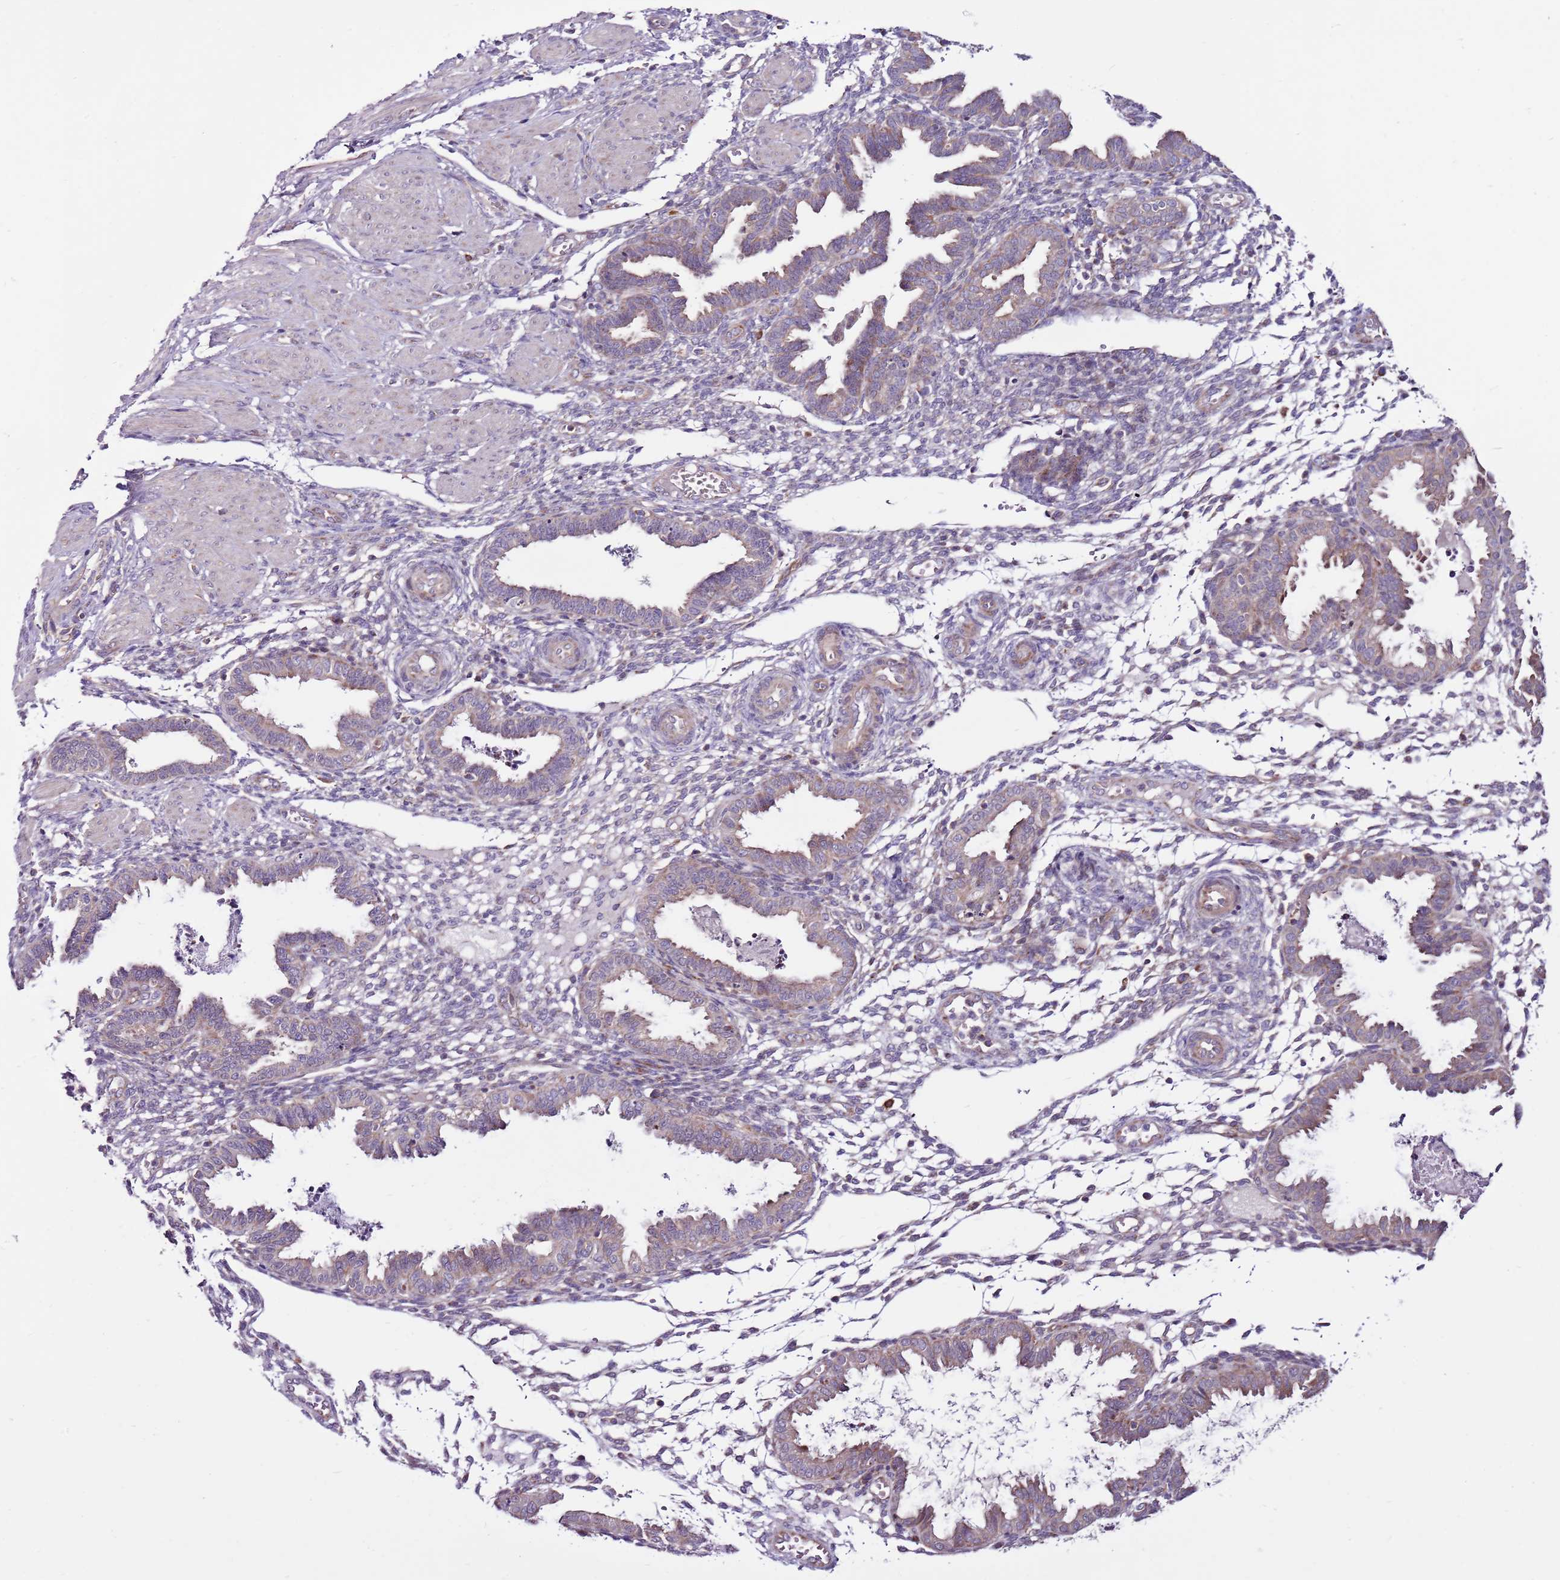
{"staining": {"intensity": "weak", "quantity": "<25%", "location": "cytoplasmic/membranous"}, "tissue": "endometrium", "cell_type": "Cells in endometrial stroma", "image_type": "normal", "snomed": [{"axis": "morphology", "description": "Normal tissue, NOS"}, {"axis": "topography", "description": "Endometrium"}], "caption": "Immunohistochemical staining of normal endometrium shows no significant expression in cells in endometrial stroma.", "gene": "SMG1", "patient": {"sex": "female", "age": 33}}